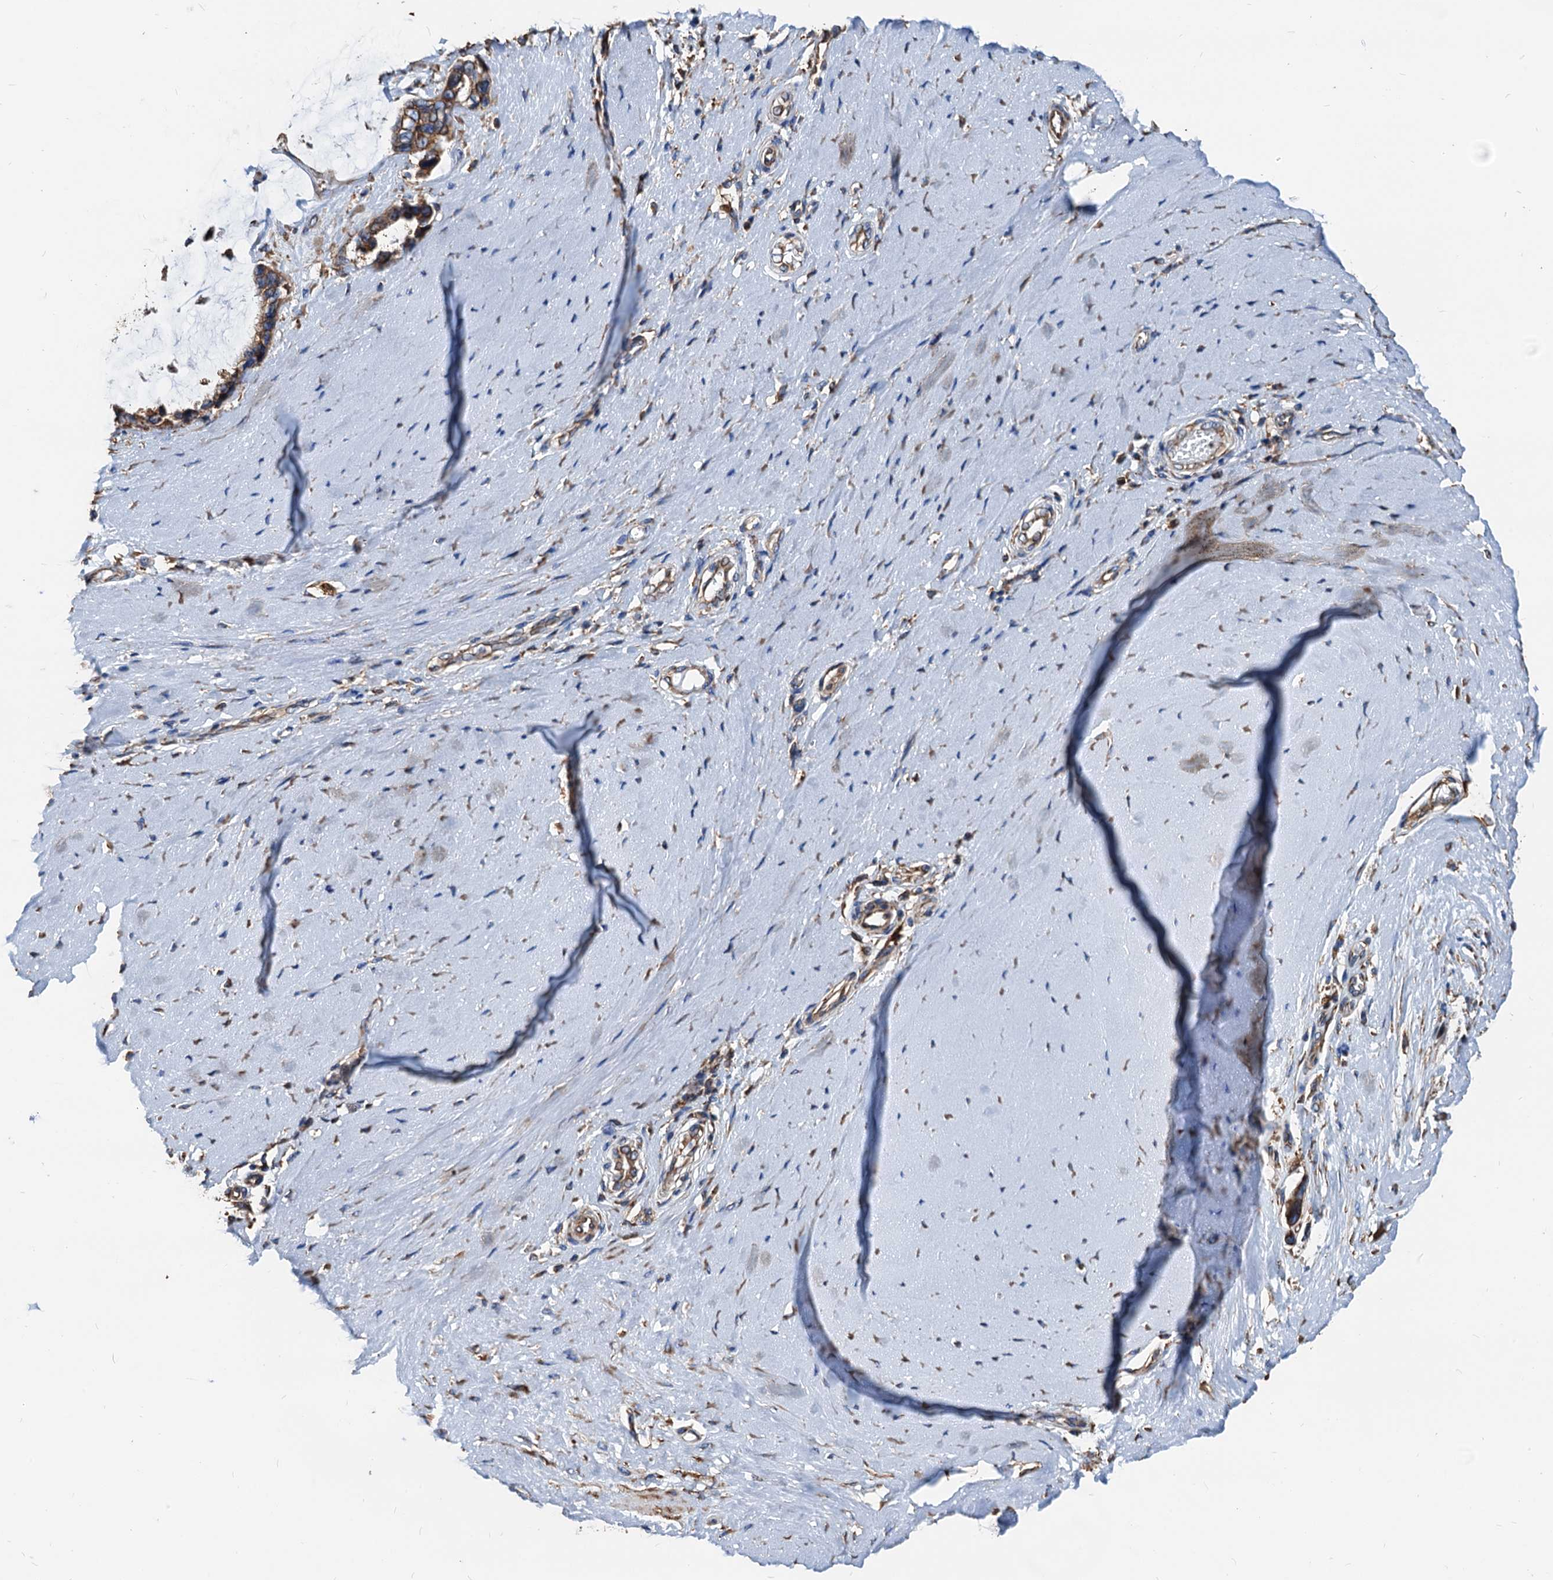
{"staining": {"intensity": "moderate", "quantity": ">75%", "location": "cytoplasmic/membranous"}, "tissue": "ovarian cancer", "cell_type": "Tumor cells", "image_type": "cancer", "snomed": [{"axis": "morphology", "description": "Cystadenocarcinoma, mucinous, NOS"}, {"axis": "topography", "description": "Ovary"}], "caption": "Ovarian cancer (mucinous cystadenocarcinoma) stained with a protein marker exhibits moderate staining in tumor cells.", "gene": "HSPA5", "patient": {"sex": "female", "age": 39}}